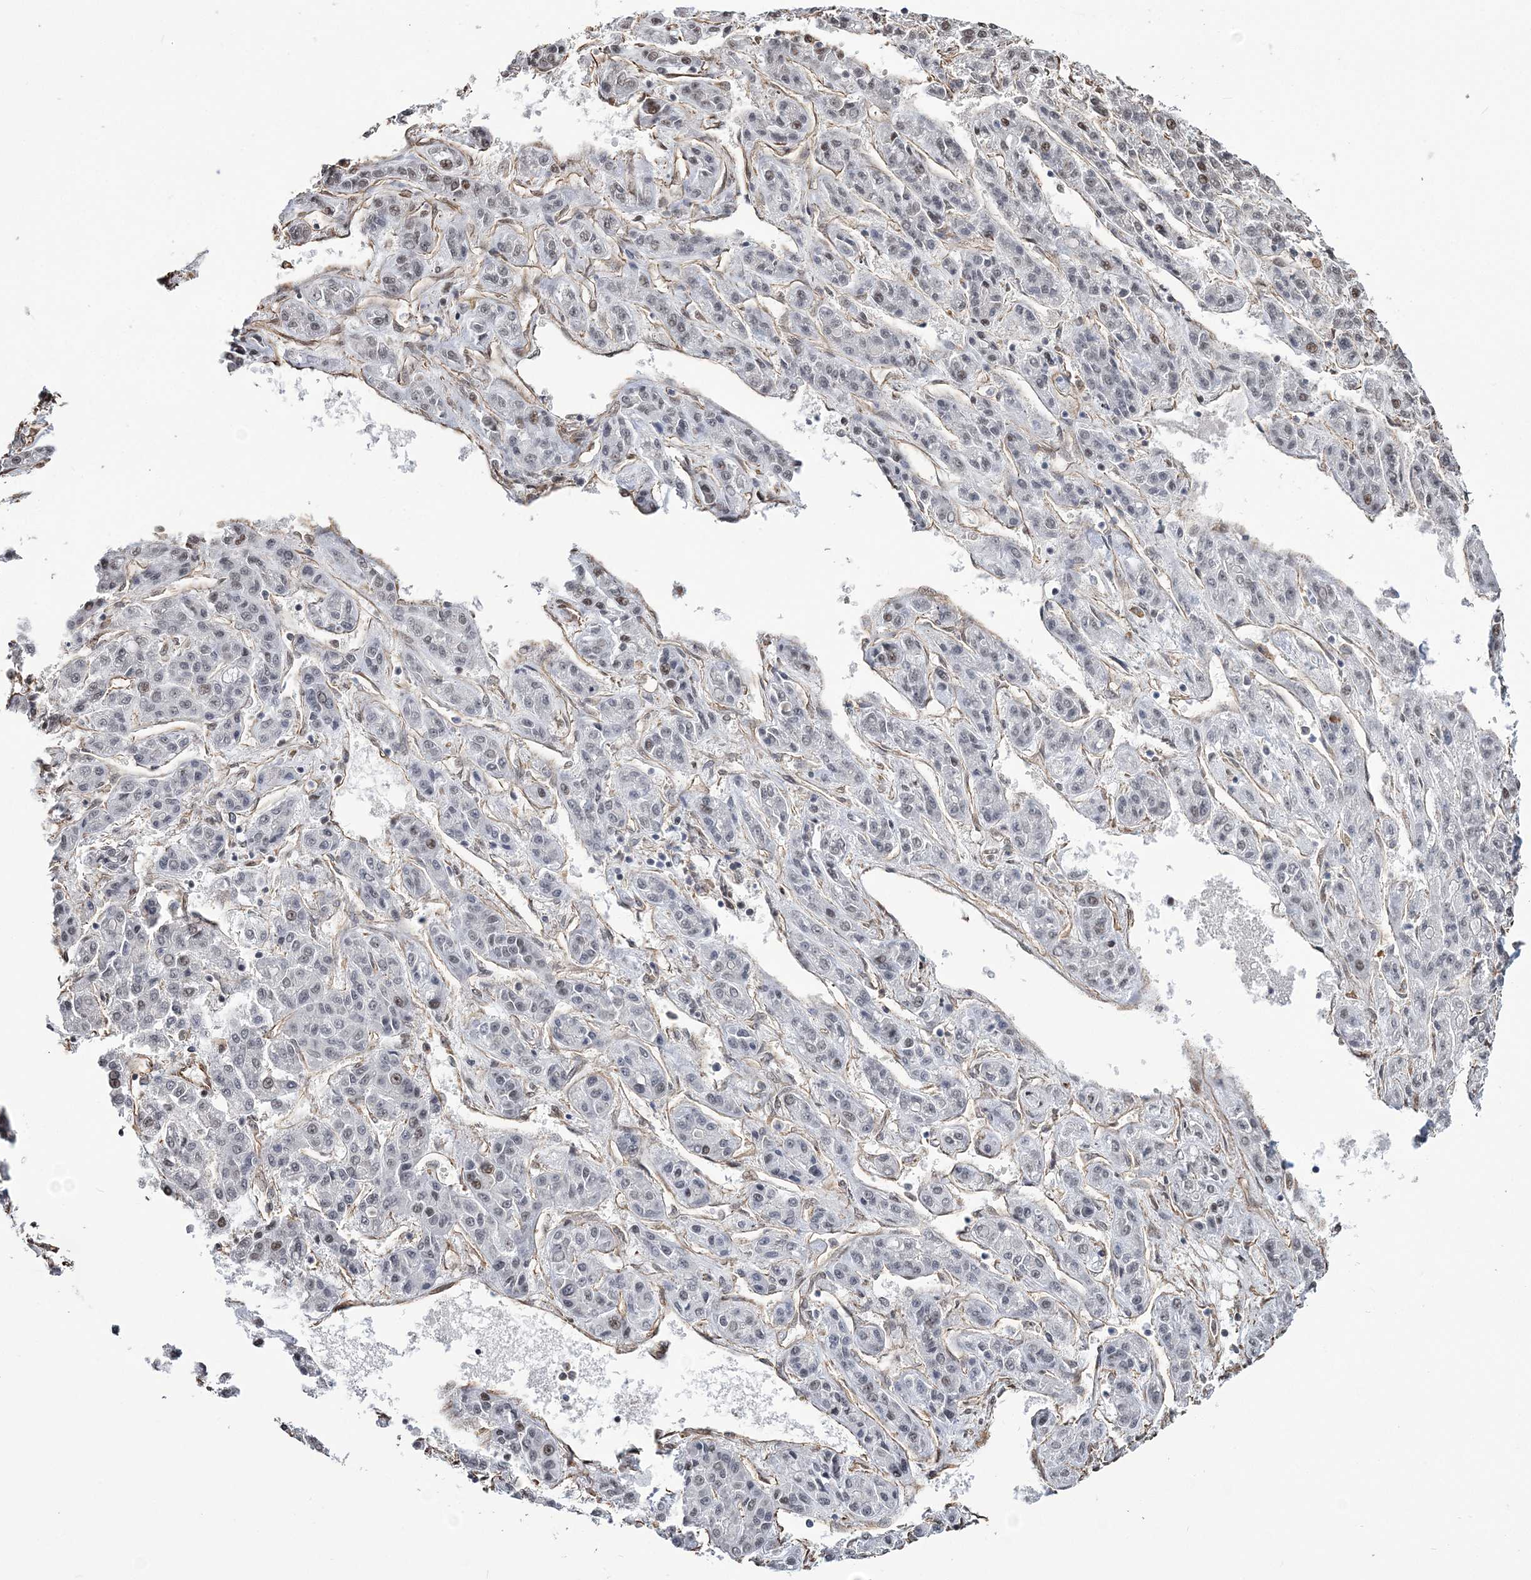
{"staining": {"intensity": "weak", "quantity": "<25%", "location": "nuclear"}, "tissue": "liver cancer", "cell_type": "Tumor cells", "image_type": "cancer", "snomed": [{"axis": "morphology", "description": "Carcinoma, Hepatocellular, NOS"}, {"axis": "topography", "description": "Liver"}], "caption": "Immunohistochemistry (IHC) image of liver cancer stained for a protein (brown), which shows no positivity in tumor cells.", "gene": "ATP11B", "patient": {"sex": "male", "age": 70}}